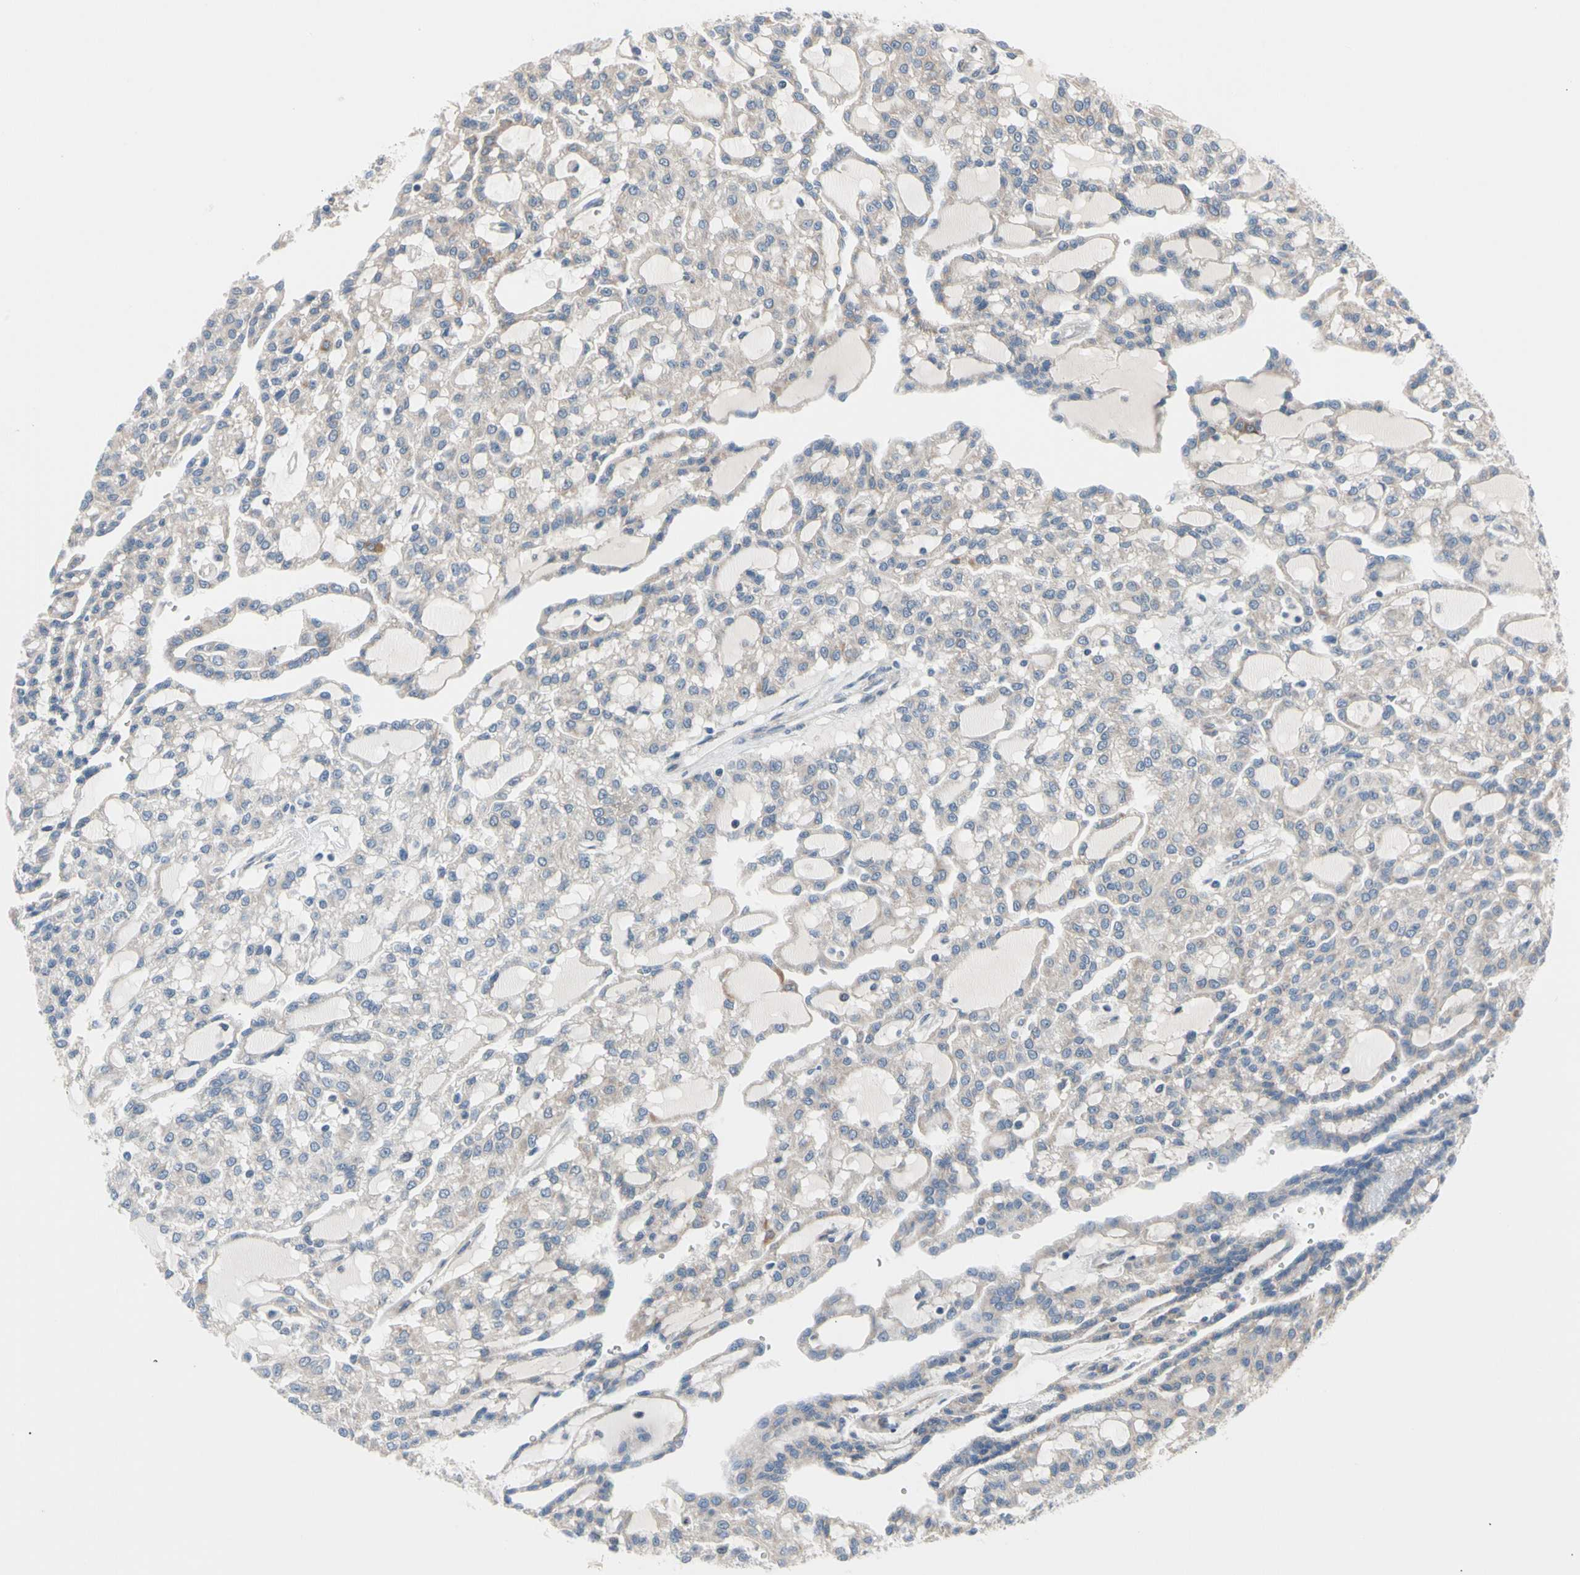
{"staining": {"intensity": "weak", "quantity": ">75%", "location": "cytoplasmic/membranous"}, "tissue": "renal cancer", "cell_type": "Tumor cells", "image_type": "cancer", "snomed": [{"axis": "morphology", "description": "Adenocarcinoma, NOS"}, {"axis": "topography", "description": "Kidney"}], "caption": "IHC (DAB (3,3'-diaminobenzidine)) staining of renal cancer (adenocarcinoma) reveals weak cytoplasmic/membranous protein expression in approximately >75% of tumor cells.", "gene": "MARK1", "patient": {"sex": "male", "age": 63}}